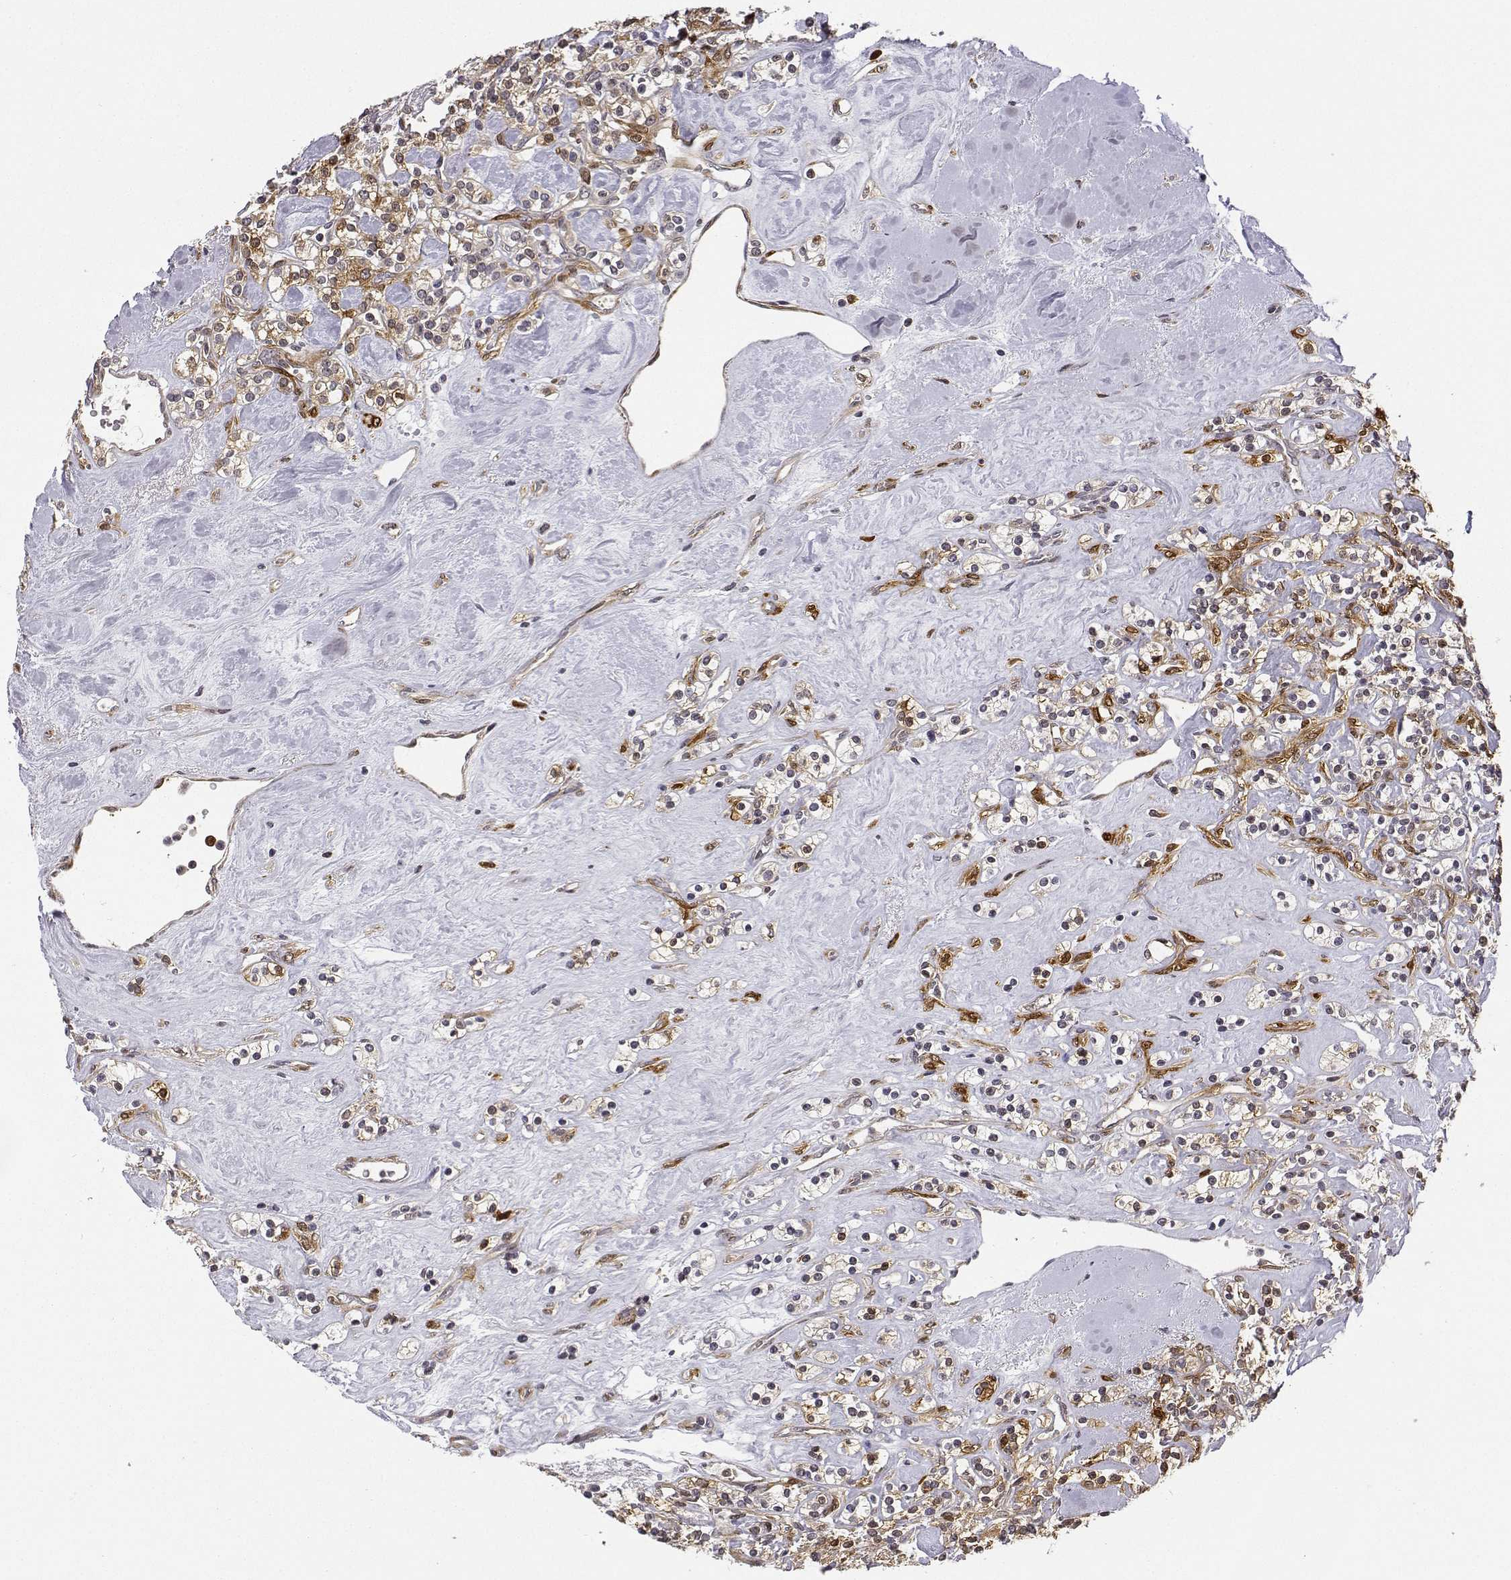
{"staining": {"intensity": "moderate", "quantity": "25%-75%", "location": "cytoplasmic/membranous,nuclear"}, "tissue": "renal cancer", "cell_type": "Tumor cells", "image_type": "cancer", "snomed": [{"axis": "morphology", "description": "Adenocarcinoma, NOS"}, {"axis": "topography", "description": "Kidney"}], "caption": "Immunohistochemistry (IHC) image of renal cancer stained for a protein (brown), which demonstrates medium levels of moderate cytoplasmic/membranous and nuclear staining in approximately 25%-75% of tumor cells.", "gene": "PHGDH", "patient": {"sex": "male", "age": 77}}